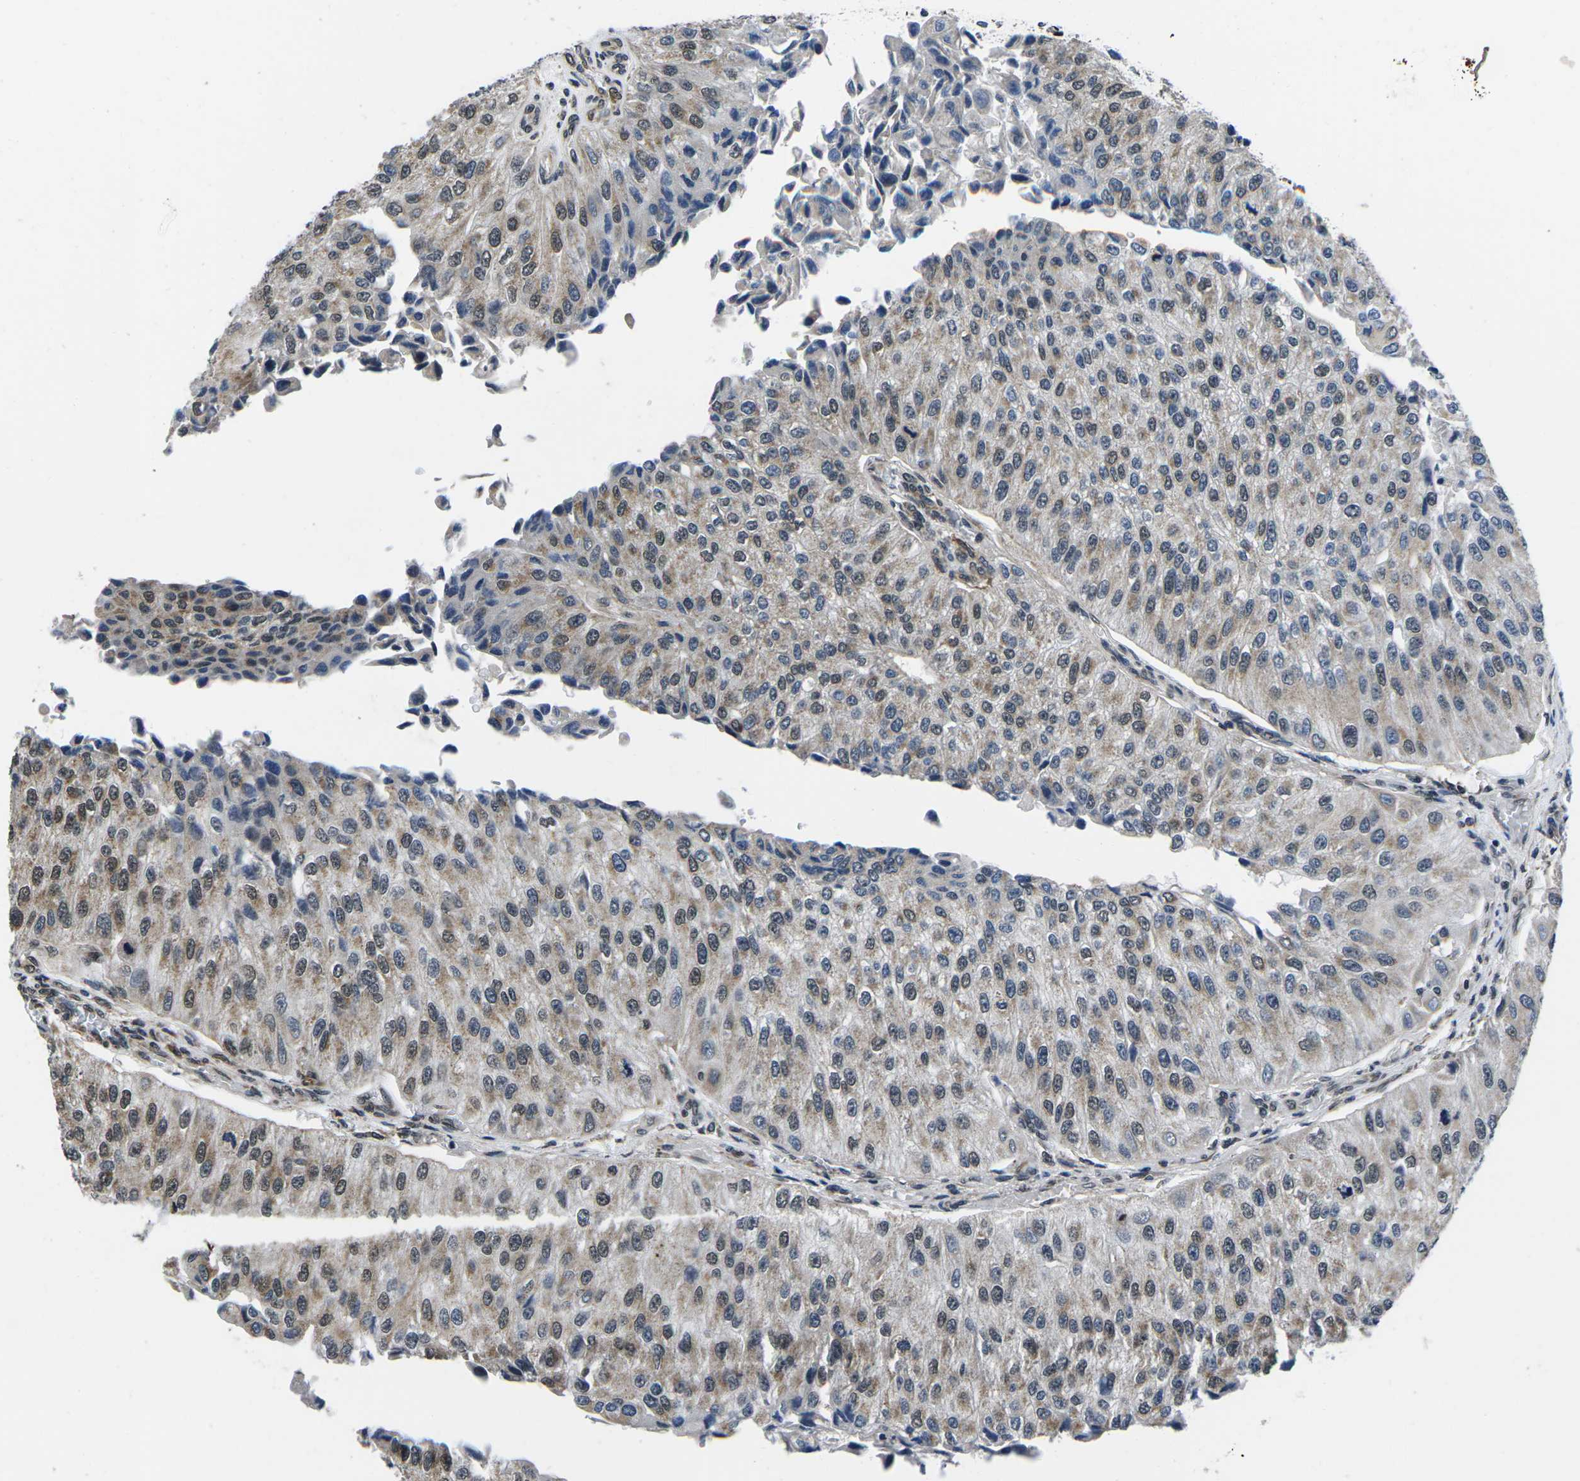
{"staining": {"intensity": "moderate", "quantity": ">75%", "location": "nuclear"}, "tissue": "urothelial cancer", "cell_type": "Tumor cells", "image_type": "cancer", "snomed": [{"axis": "morphology", "description": "Urothelial carcinoma, High grade"}, {"axis": "topography", "description": "Kidney"}, {"axis": "topography", "description": "Urinary bladder"}], "caption": "This is a histology image of IHC staining of urothelial carcinoma (high-grade), which shows moderate expression in the nuclear of tumor cells.", "gene": "CCNE1", "patient": {"sex": "male", "age": 77}}